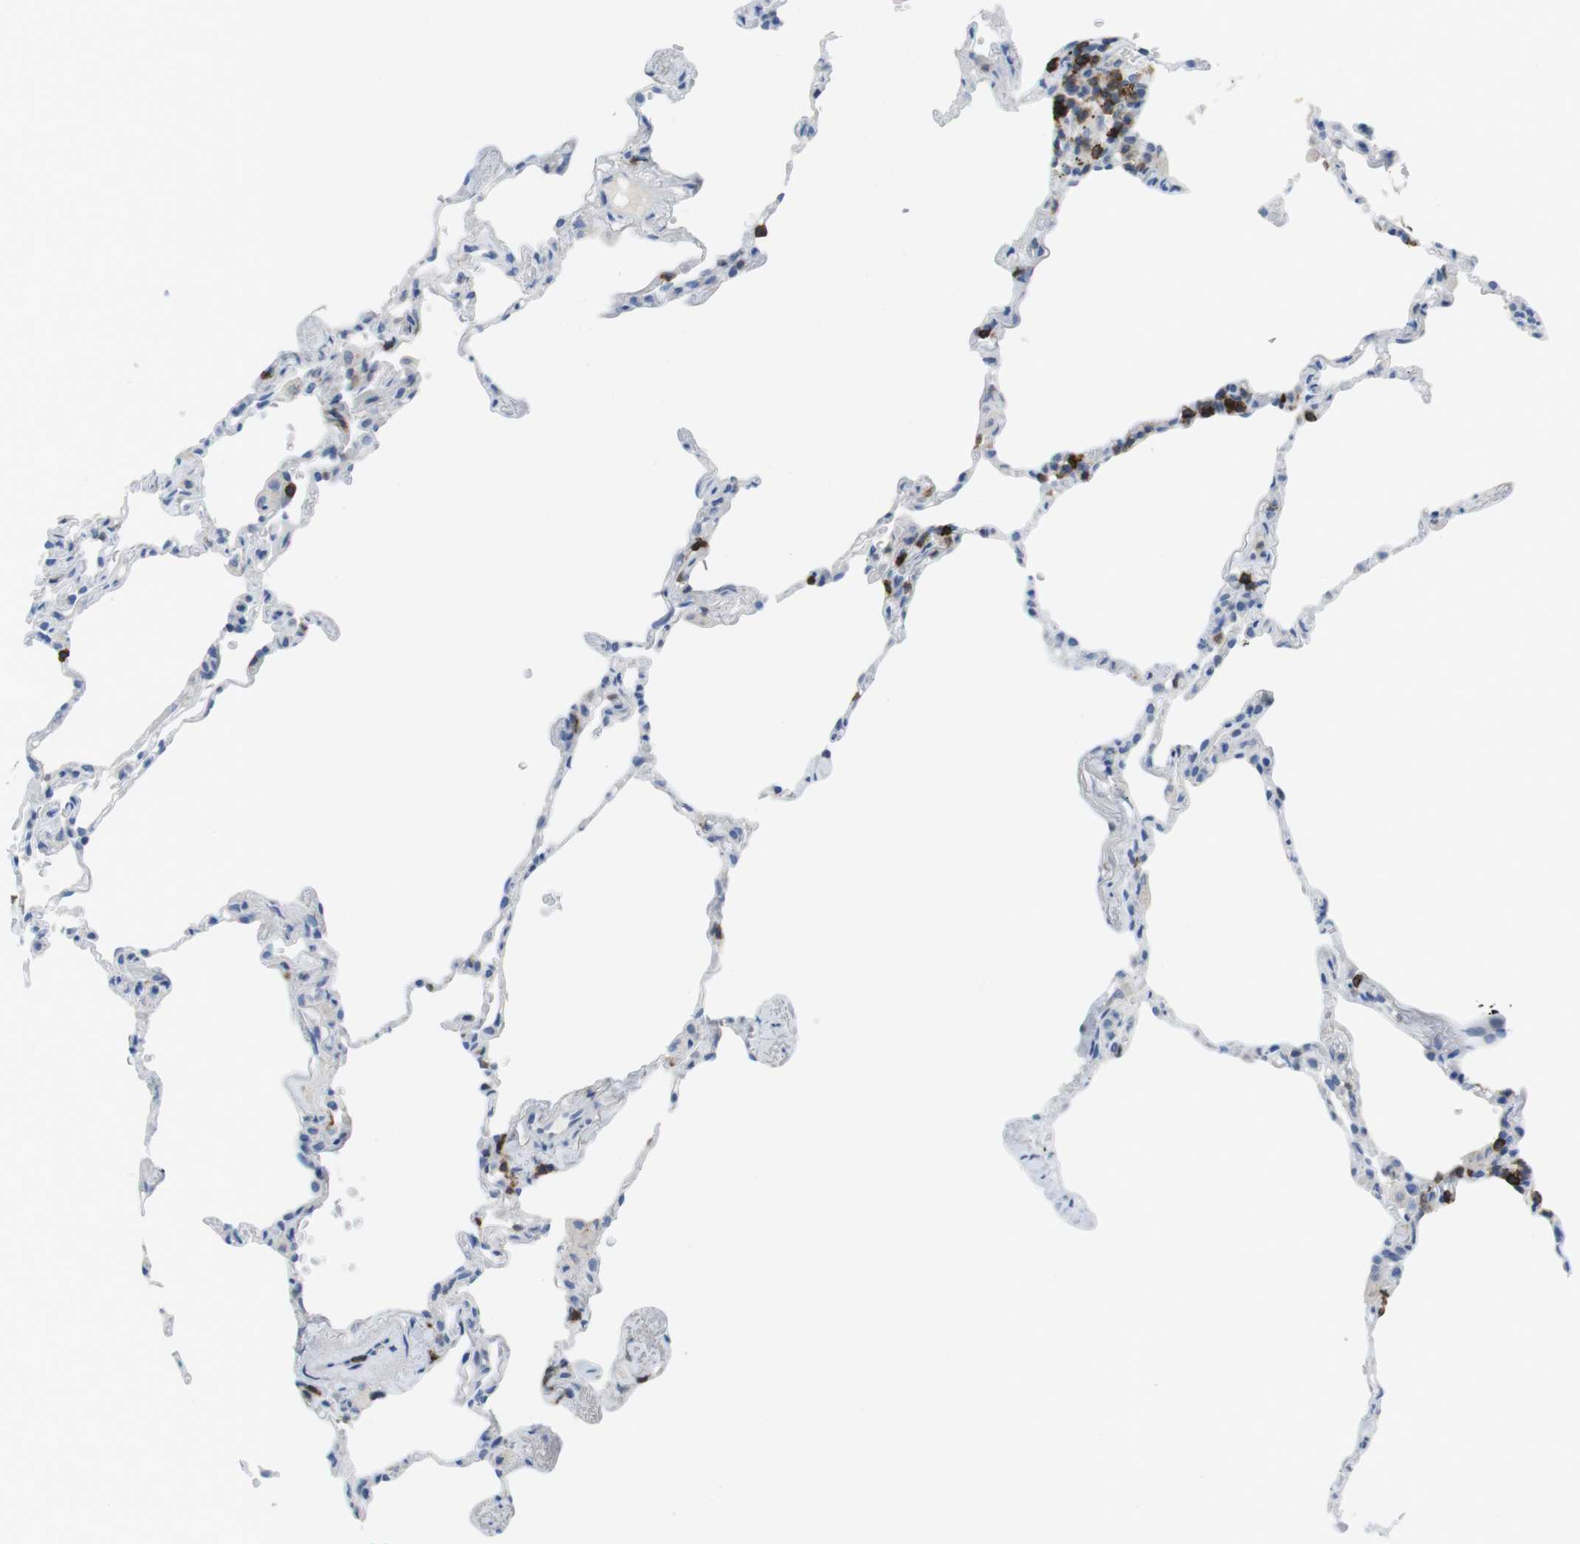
{"staining": {"intensity": "negative", "quantity": "none", "location": "none"}, "tissue": "lung", "cell_type": "Alveolar cells", "image_type": "normal", "snomed": [{"axis": "morphology", "description": "Normal tissue, NOS"}, {"axis": "topography", "description": "Lung"}], "caption": "This is an immunohistochemistry histopathology image of unremarkable lung. There is no expression in alveolar cells.", "gene": "CD5", "patient": {"sex": "male", "age": 59}}